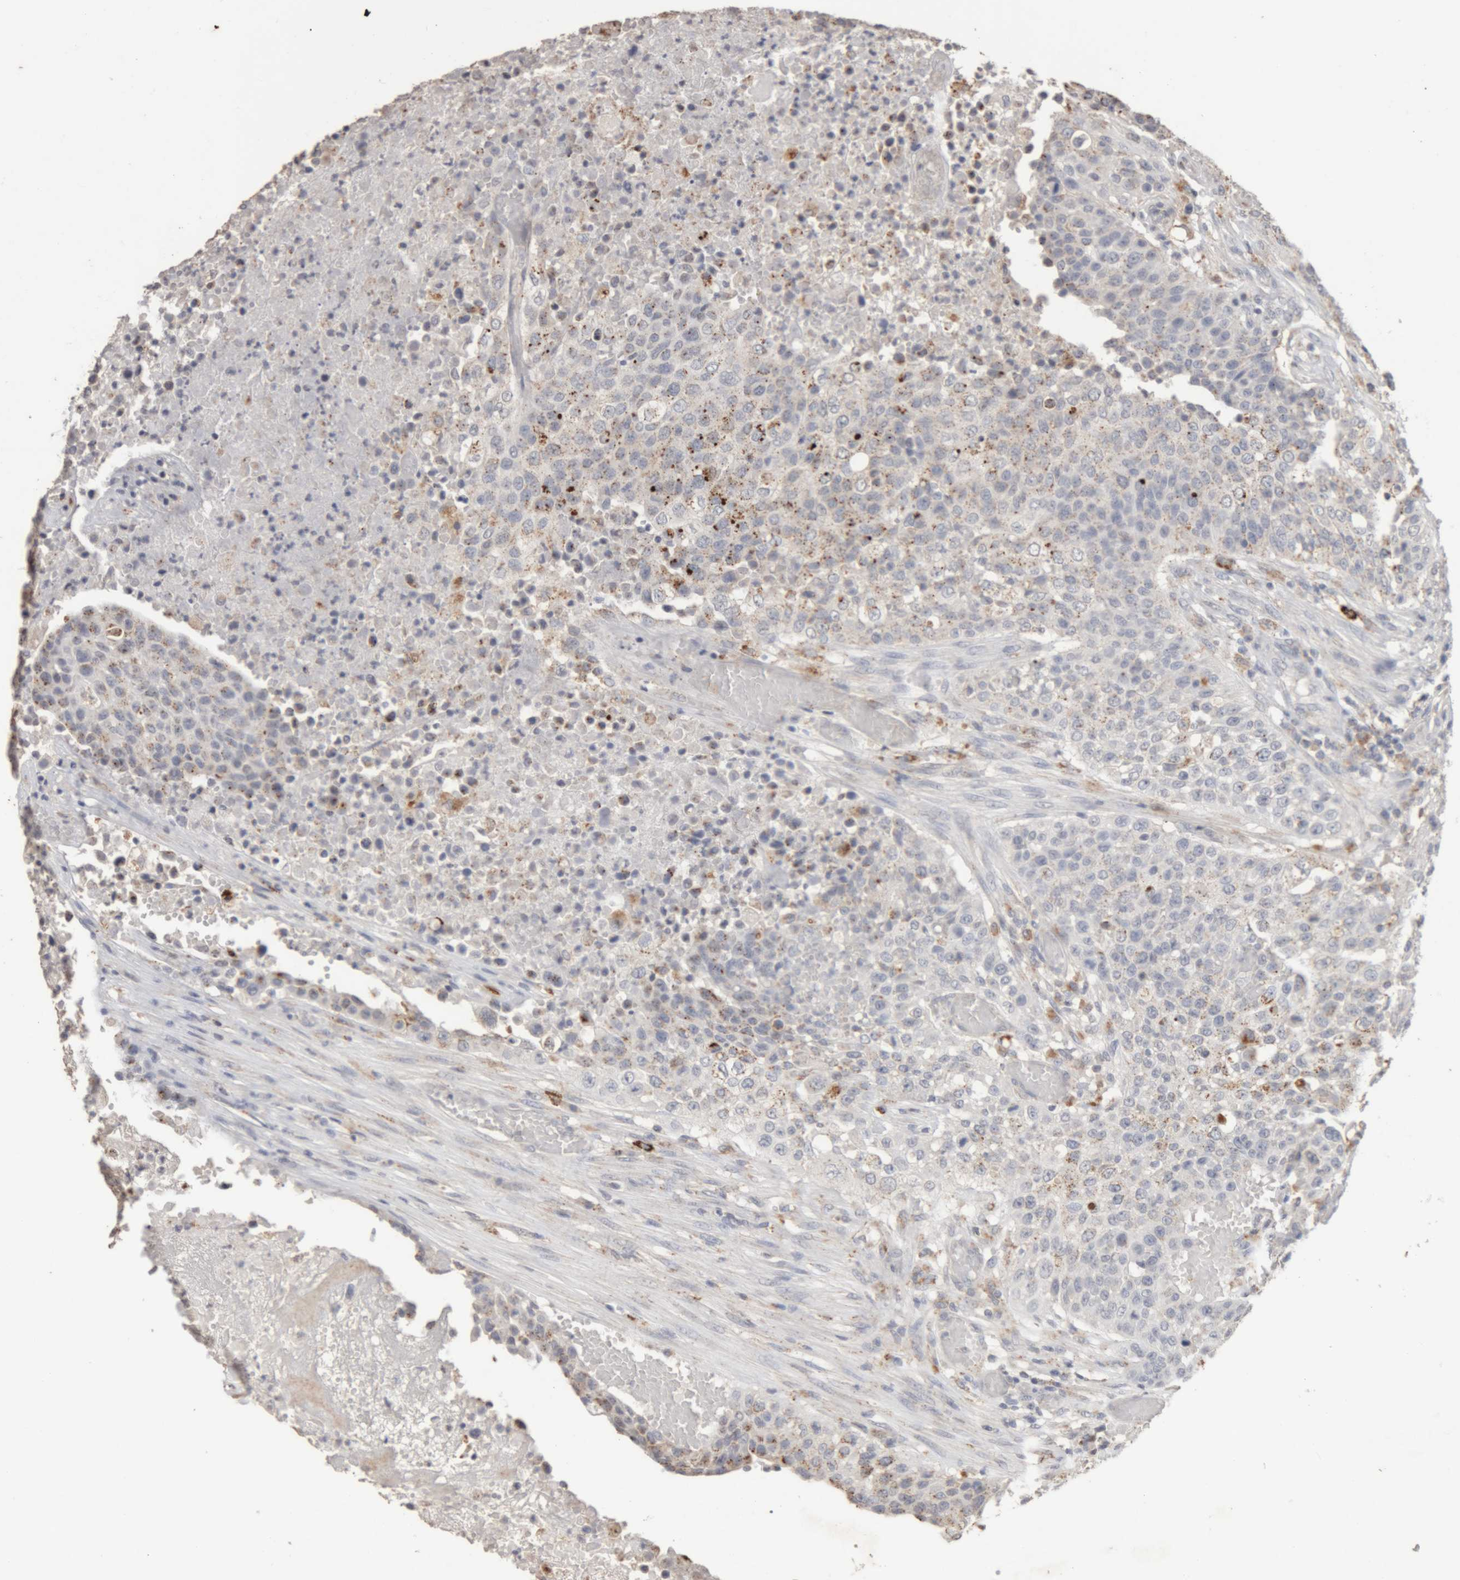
{"staining": {"intensity": "moderate", "quantity": "<25%", "location": "cytoplasmic/membranous"}, "tissue": "urothelial cancer", "cell_type": "Tumor cells", "image_type": "cancer", "snomed": [{"axis": "morphology", "description": "Urothelial carcinoma, High grade"}, {"axis": "topography", "description": "Urinary bladder"}], "caption": "Immunohistochemical staining of human high-grade urothelial carcinoma shows low levels of moderate cytoplasmic/membranous positivity in approximately <25% of tumor cells. The staining is performed using DAB (3,3'-diaminobenzidine) brown chromogen to label protein expression. The nuclei are counter-stained blue using hematoxylin.", "gene": "ARSA", "patient": {"sex": "male", "age": 74}}